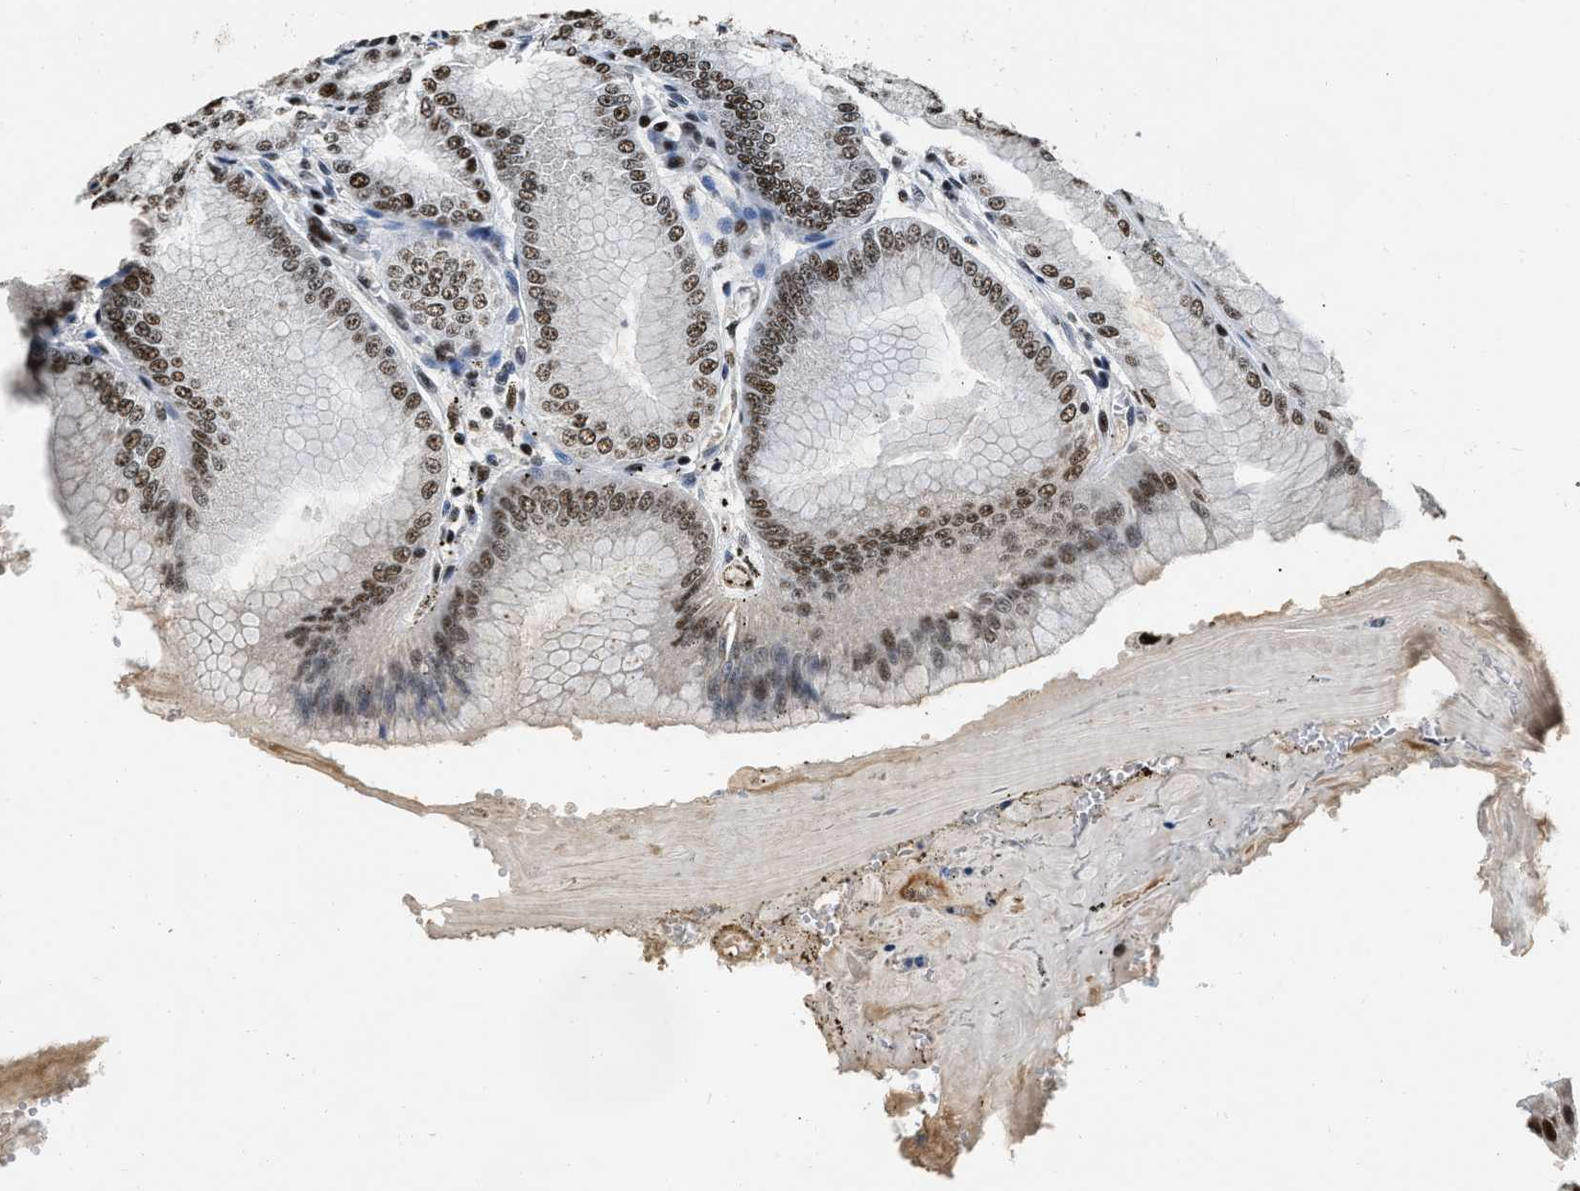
{"staining": {"intensity": "moderate", "quantity": ">75%", "location": "cytoplasmic/membranous,nuclear"}, "tissue": "stomach", "cell_type": "Glandular cells", "image_type": "normal", "snomed": [{"axis": "morphology", "description": "Normal tissue, NOS"}, {"axis": "topography", "description": "Stomach, lower"}], "caption": "Protein expression by IHC exhibits moderate cytoplasmic/membranous,nuclear staining in about >75% of glandular cells in benign stomach.", "gene": "CCNE1", "patient": {"sex": "male", "age": 71}}